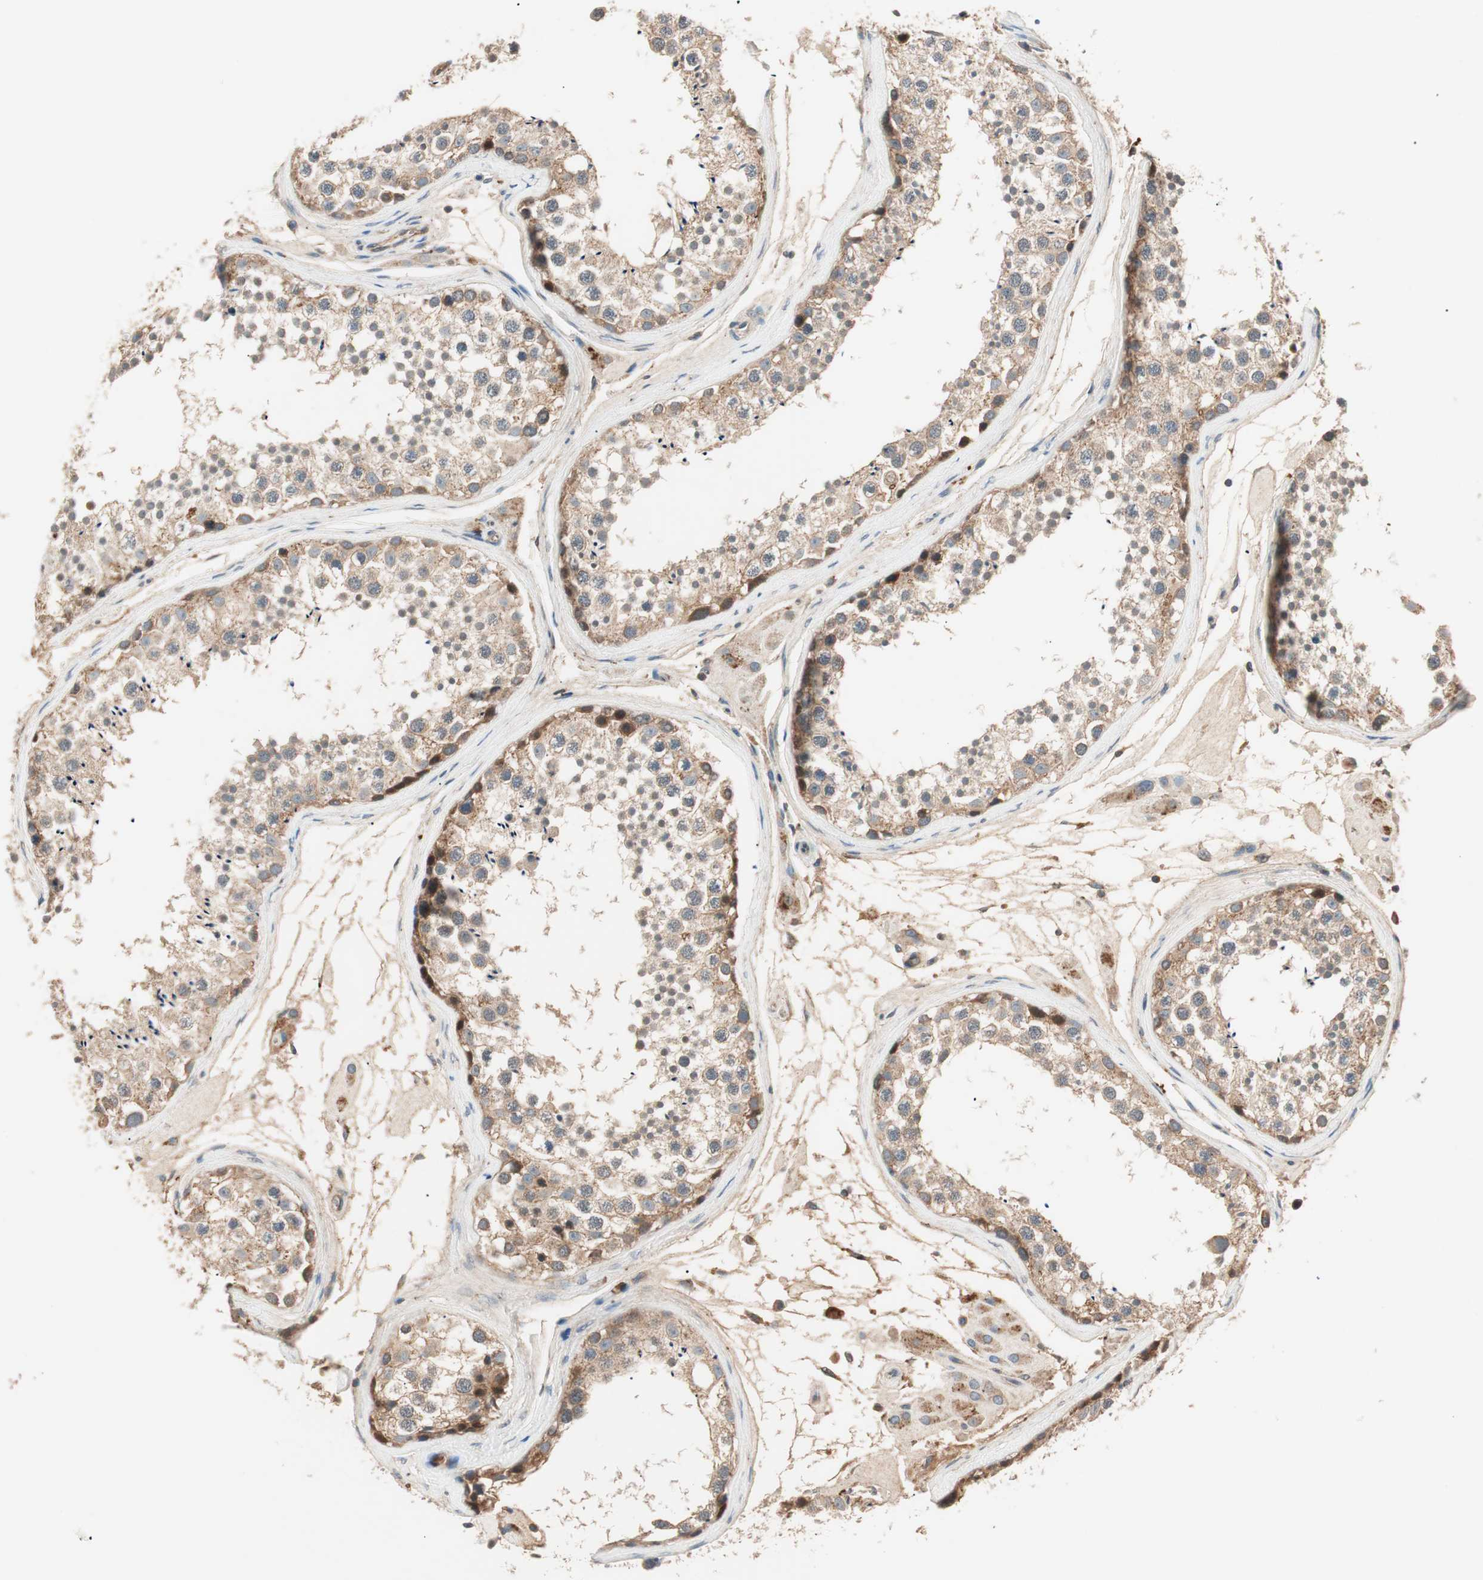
{"staining": {"intensity": "moderate", "quantity": ">75%", "location": "cytoplasmic/membranous"}, "tissue": "testis", "cell_type": "Cells in seminiferous ducts", "image_type": "normal", "snomed": [{"axis": "morphology", "description": "Normal tissue, NOS"}, {"axis": "topography", "description": "Testis"}], "caption": "The image exhibits staining of unremarkable testis, revealing moderate cytoplasmic/membranous protein staining (brown color) within cells in seminiferous ducts.", "gene": "HPN", "patient": {"sex": "male", "age": 46}}